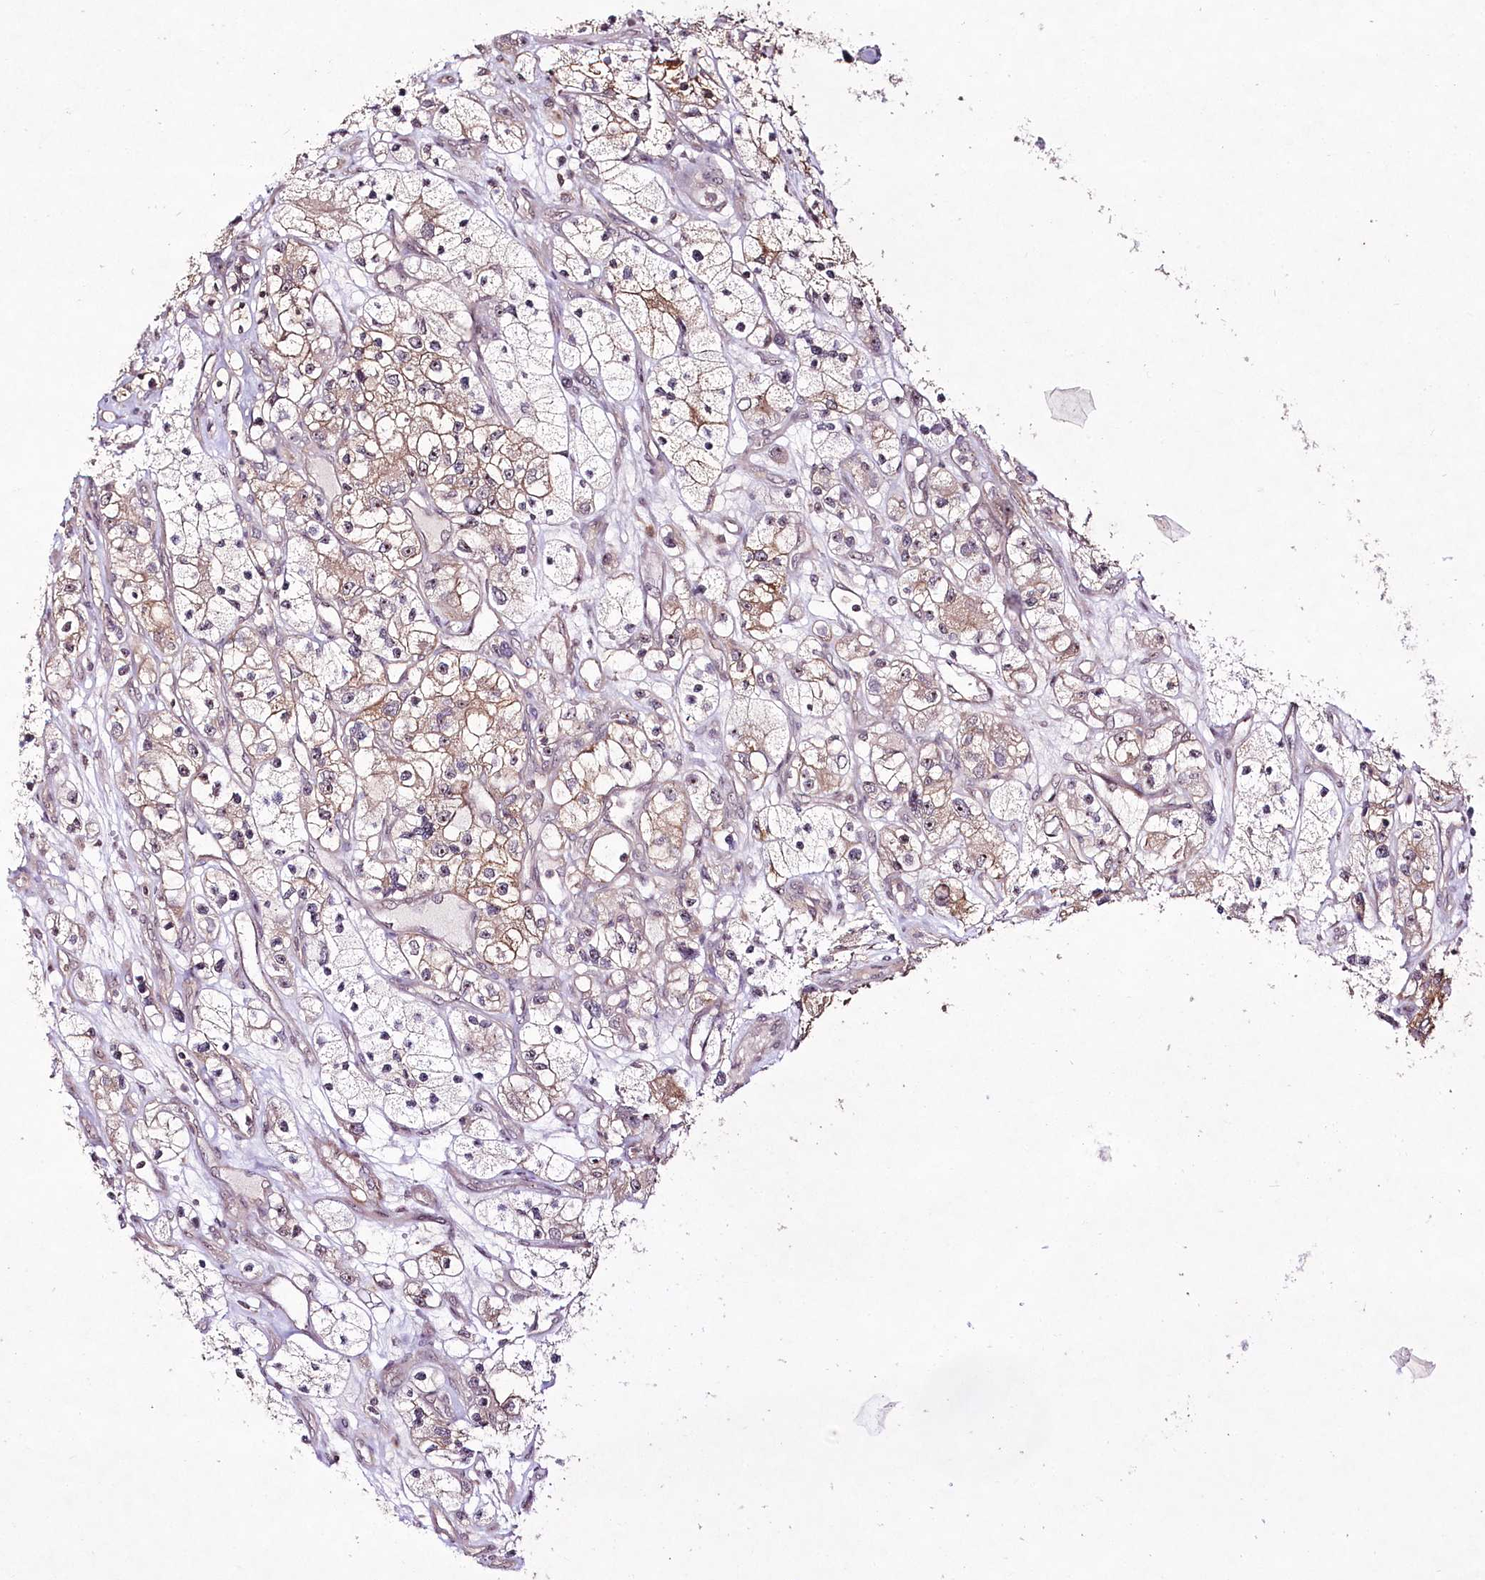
{"staining": {"intensity": "weak", "quantity": "<25%", "location": "cytoplasmic/membranous"}, "tissue": "renal cancer", "cell_type": "Tumor cells", "image_type": "cancer", "snomed": [{"axis": "morphology", "description": "Adenocarcinoma, NOS"}, {"axis": "topography", "description": "Kidney"}], "caption": "The IHC image has no significant staining in tumor cells of renal cancer (adenocarcinoma) tissue.", "gene": "CCDC59", "patient": {"sex": "female", "age": 57}}